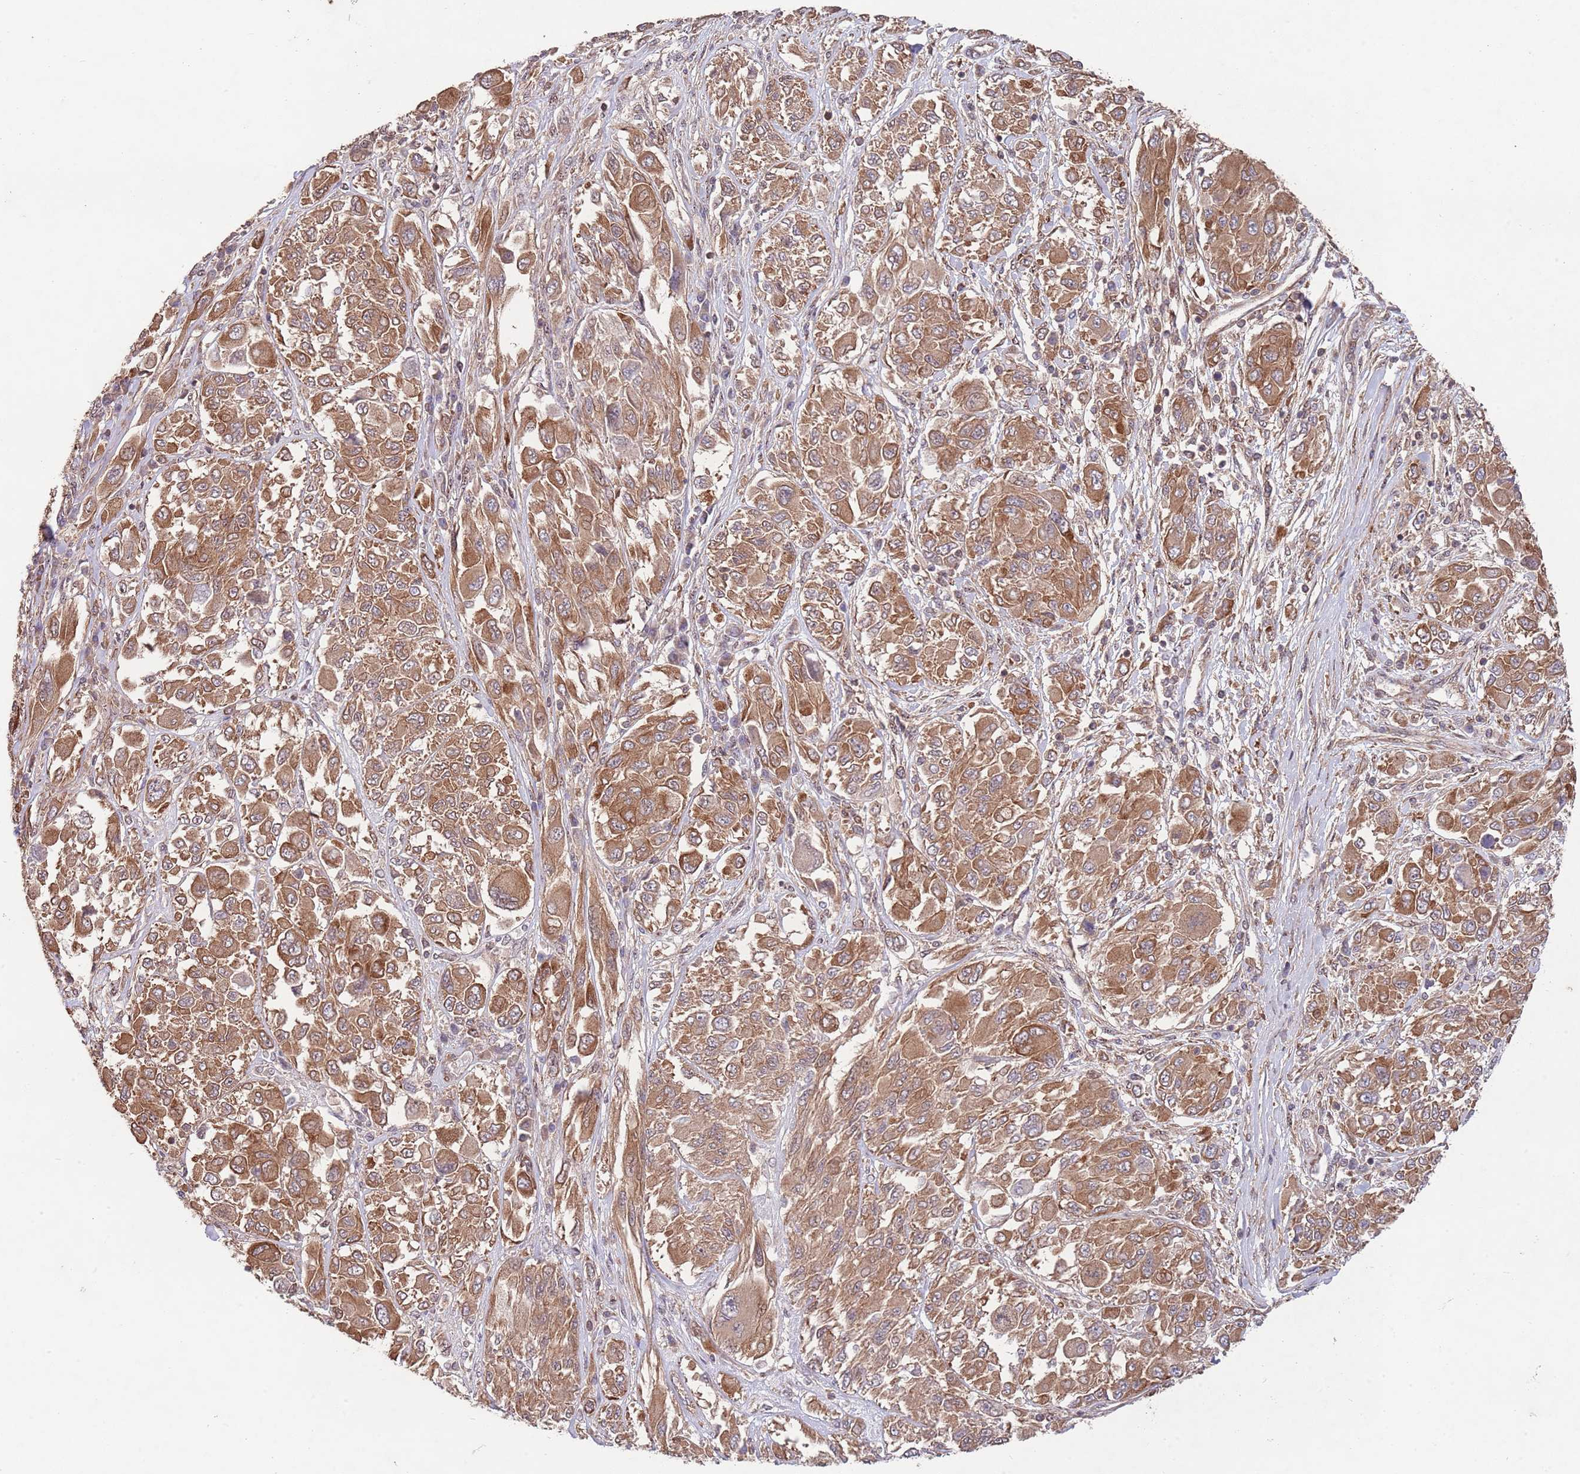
{"staining": {"intensity": "moderate", "quantity": ">75%", "location": "cytoplasmic/membranous"}, "tissue": "melanoma", "cell_type": "Tumor cells", "image_type": "cancer", "snomed": [{"axis": "morphology", "description": "Malignant melanoma, NOS"}, {"axis": "topography", "description": "Skin"}], "caption": "DAB immunohistochemical staining of melanoma displays moderate cytoplasmic/membranous protein expression in approximately >75% of tumor cells. (Stains: DAB (3,3'-diaminobenzidine) in brown, nuclei in blue, Microscopy: brightfield microscopy at high magnification).", "gene": "RNF19B", "patient": {"sex": "female", "age": 91}}